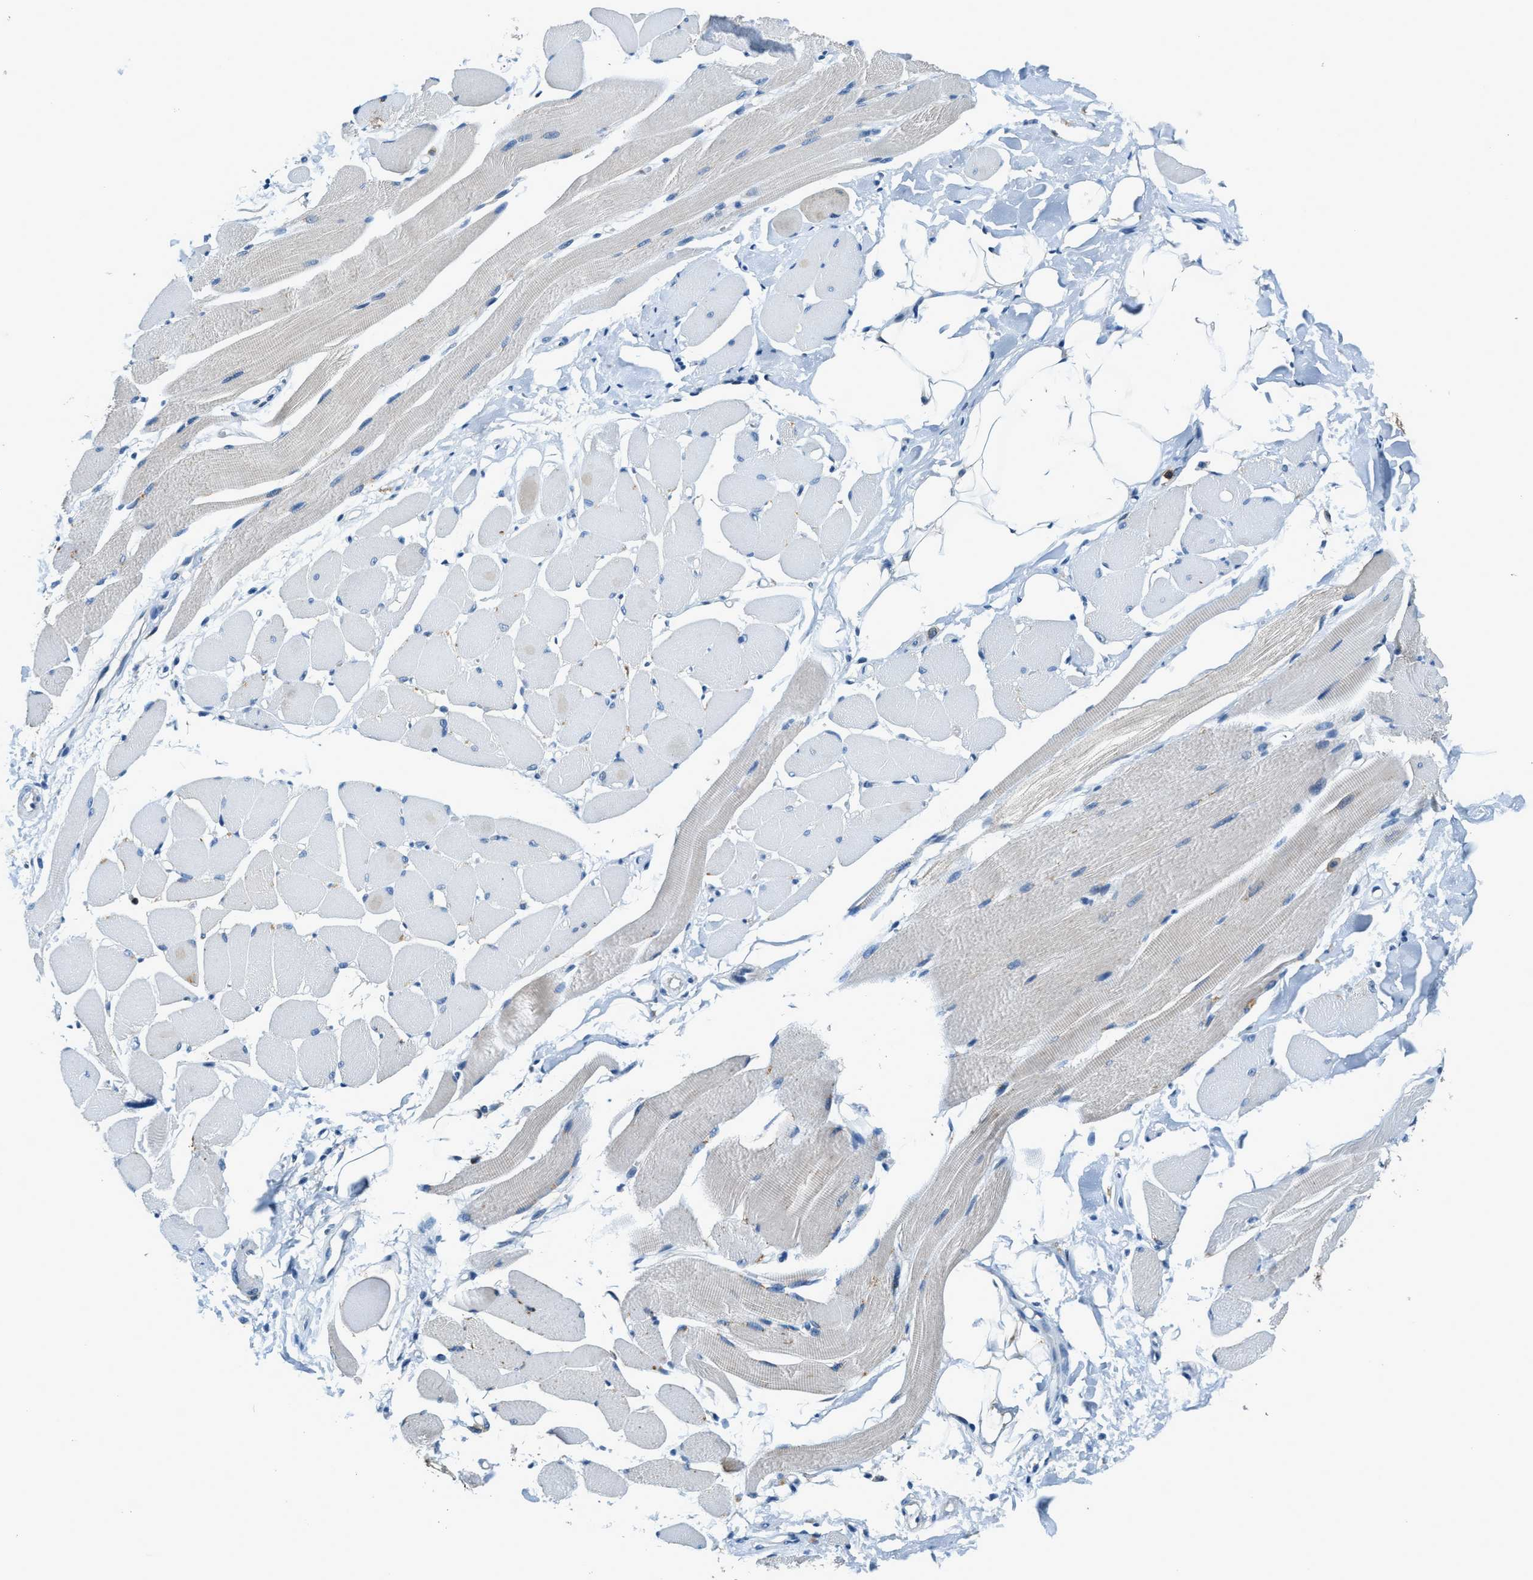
{"staining": {"intensity": "negative", "quantity": "none", "location": "none"}, "tissue": "skeletal muscle", "cell_type": "Myocytes", "image_type": "normal", "snomed": [{"axis": "morphology", "description": "Normal tissue, NOS"}, {"axis": "topography", "description": "Skeletal muscle"}, {"axis": "topography", "description": "Peripheral nerve tissue"}], "caption": "A high-resolution image shows IHC staining of benign skeletal muscle, which exhibits no significant positivity in myocytes.", "gene": "MYO1G", "patient": {"sex": "female", "age": 84}}